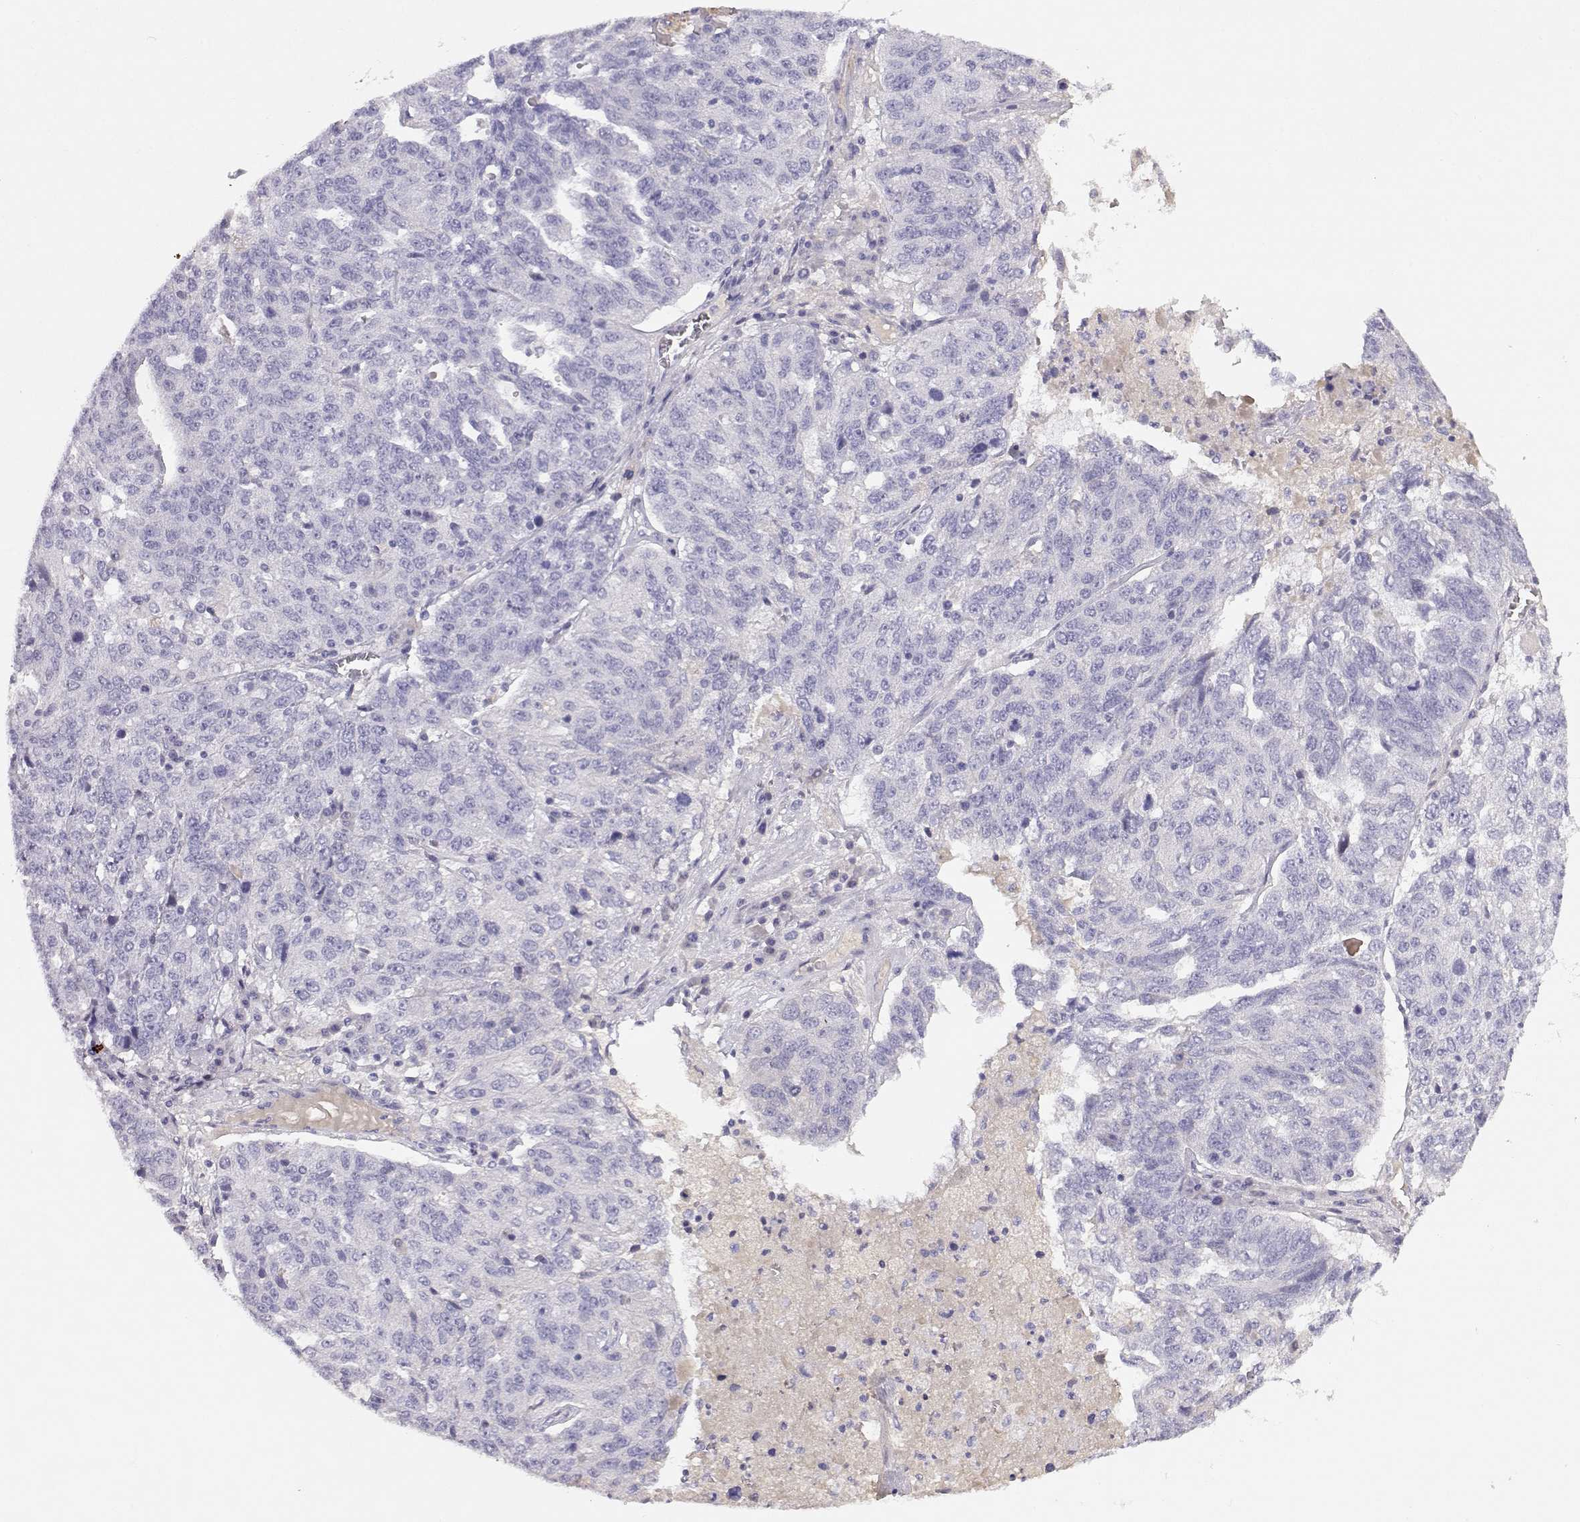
{"staining": {"intensity": "negative", "quantity": "none", "location": "none"}, "tissue": "ovarian cancer", "cell_type": "Tumor cells", "image_type": "cancer", "snomed": [{"axis": "morphology", "description": "Cystadenocarcinoma, serous, NOS"}, {"axis": "topography", "description": "Ovary"}], "caption": "There is no significant expression in tumor cells of serous cystadenocarcinoma (ovarian).", "gene": "GPR174", "patient": {"sex": "female", "age": 71}}